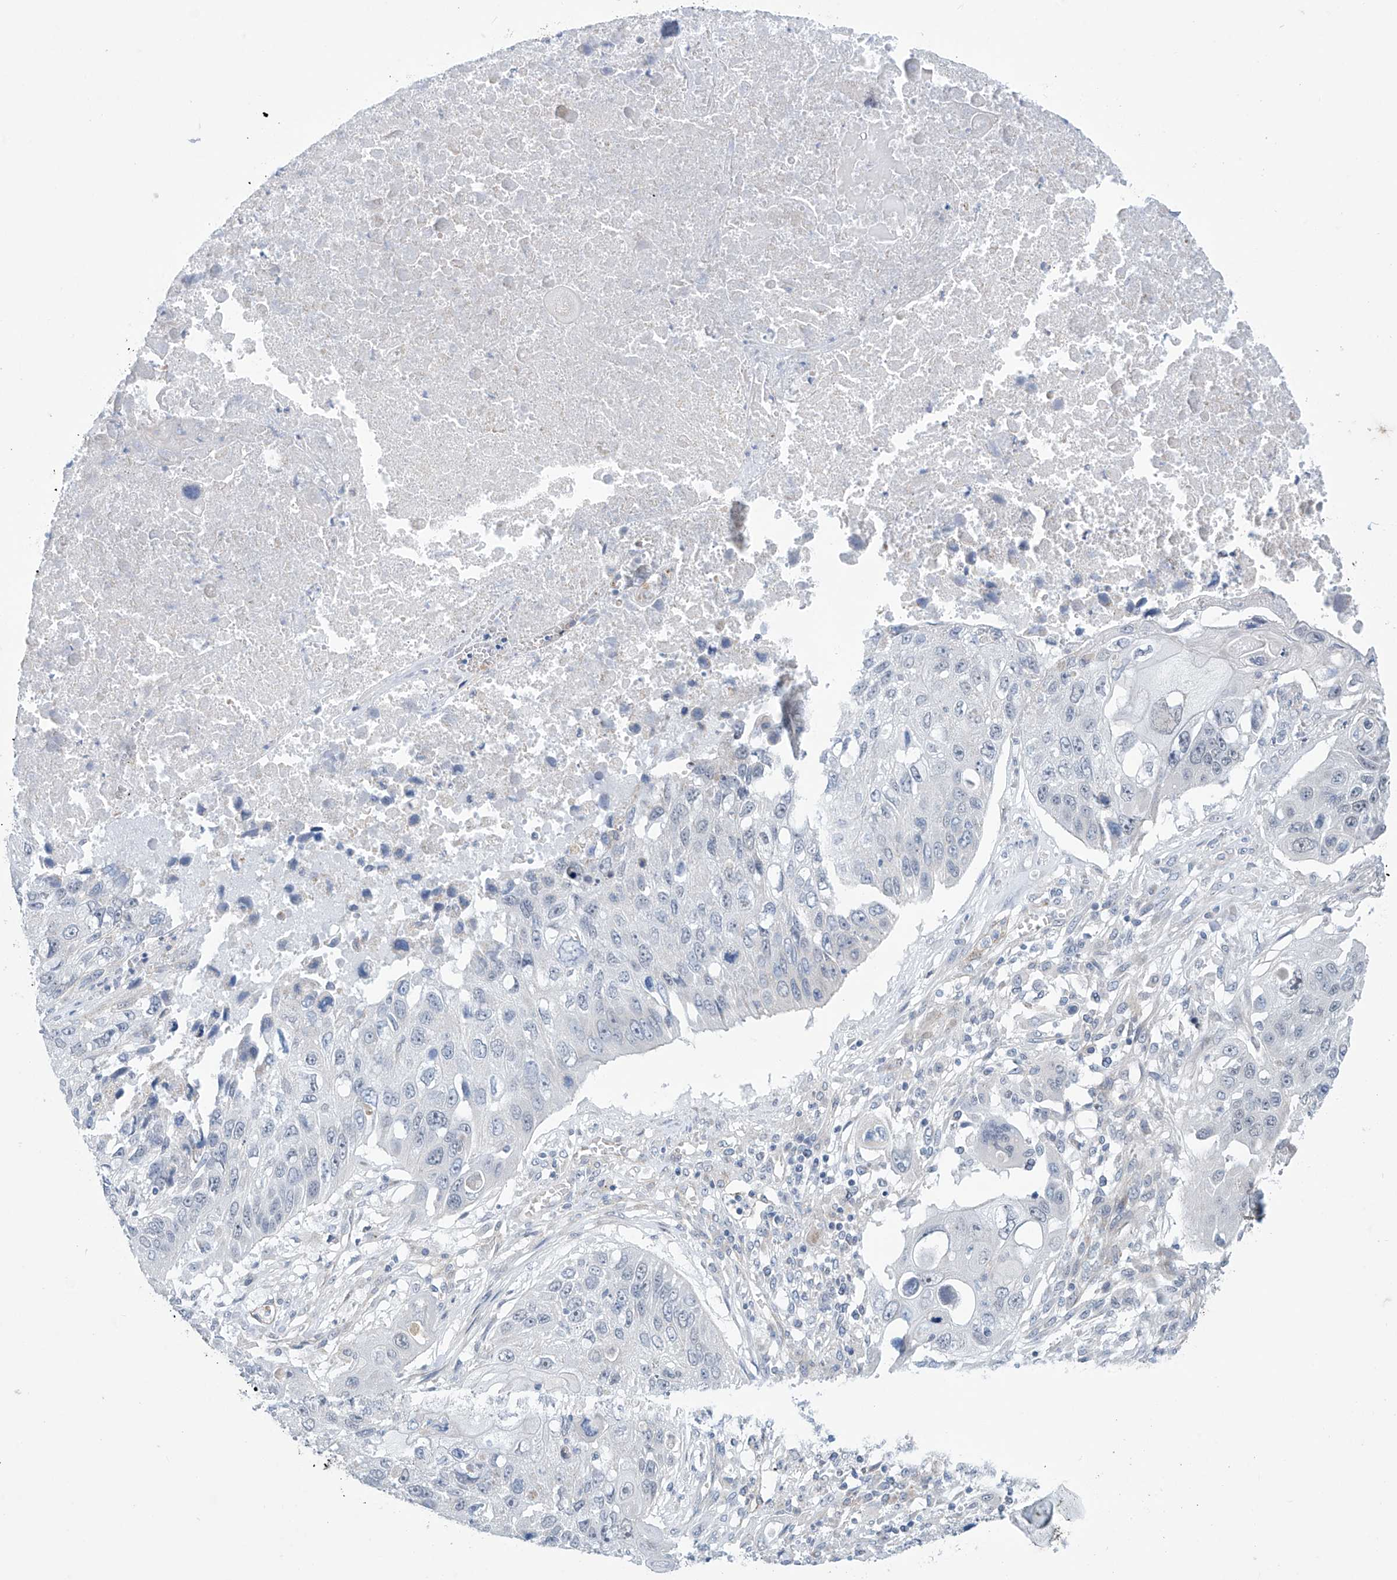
{"staining": {"intensity": "negative", "quantity": "none", "location": "none"}, "tissue": "lung cancer", "cell_type": "Tumor cells", "image_type": "cancer", "snomed": [{"axis": "morphology", "description": "Squamous cell carcinoma, NOS"}, {"axis": "topography", "description": "Lung"}], "caption": "This is an IHC image of human squamous cell carcinoma (lung). There is no expression in tumor cells.", "gene": "ABHD13", "patient": {"sex": "male", "age": 61}}